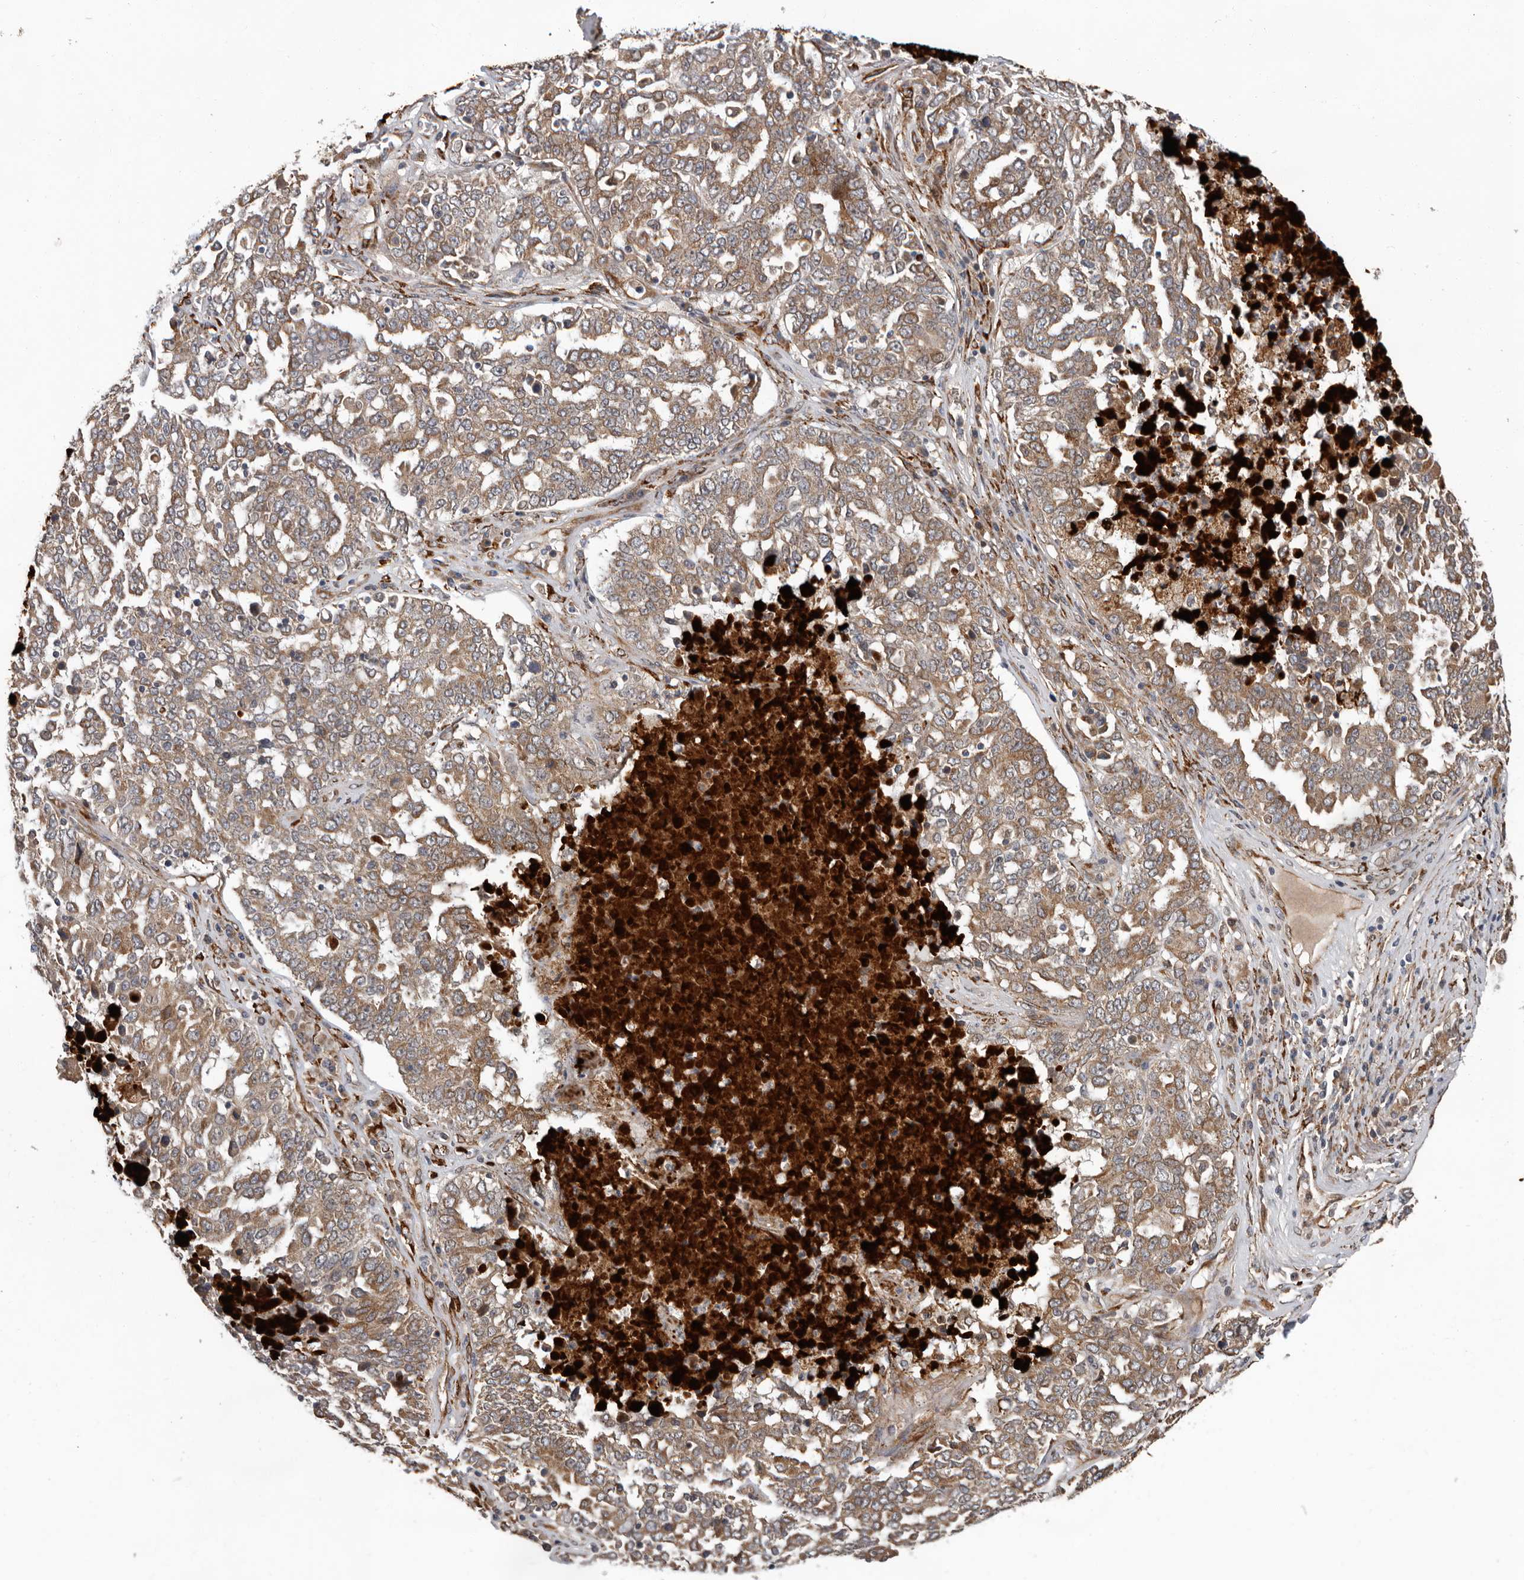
{"staining": {"intensity": "moderate", "quantity": ">75%", "location": "cytoplasmic/membranous"}, "tissue": "ovarian cancer", "cell_type": "Tumor cells", "image_type": "cancer", "snomed": [{"axis": "morphology", "description": "Carcinoma, endometroid"}, {"axis": "topography", "description": "Ovary"}], "caption": "Ovarian cancer stained with a brown dye shows moderate cytoplasmic/membranous positive expression in about >75% of tumor cells.", "gene": "MTF1", "patient": {"sex": "female", "age": 62}}